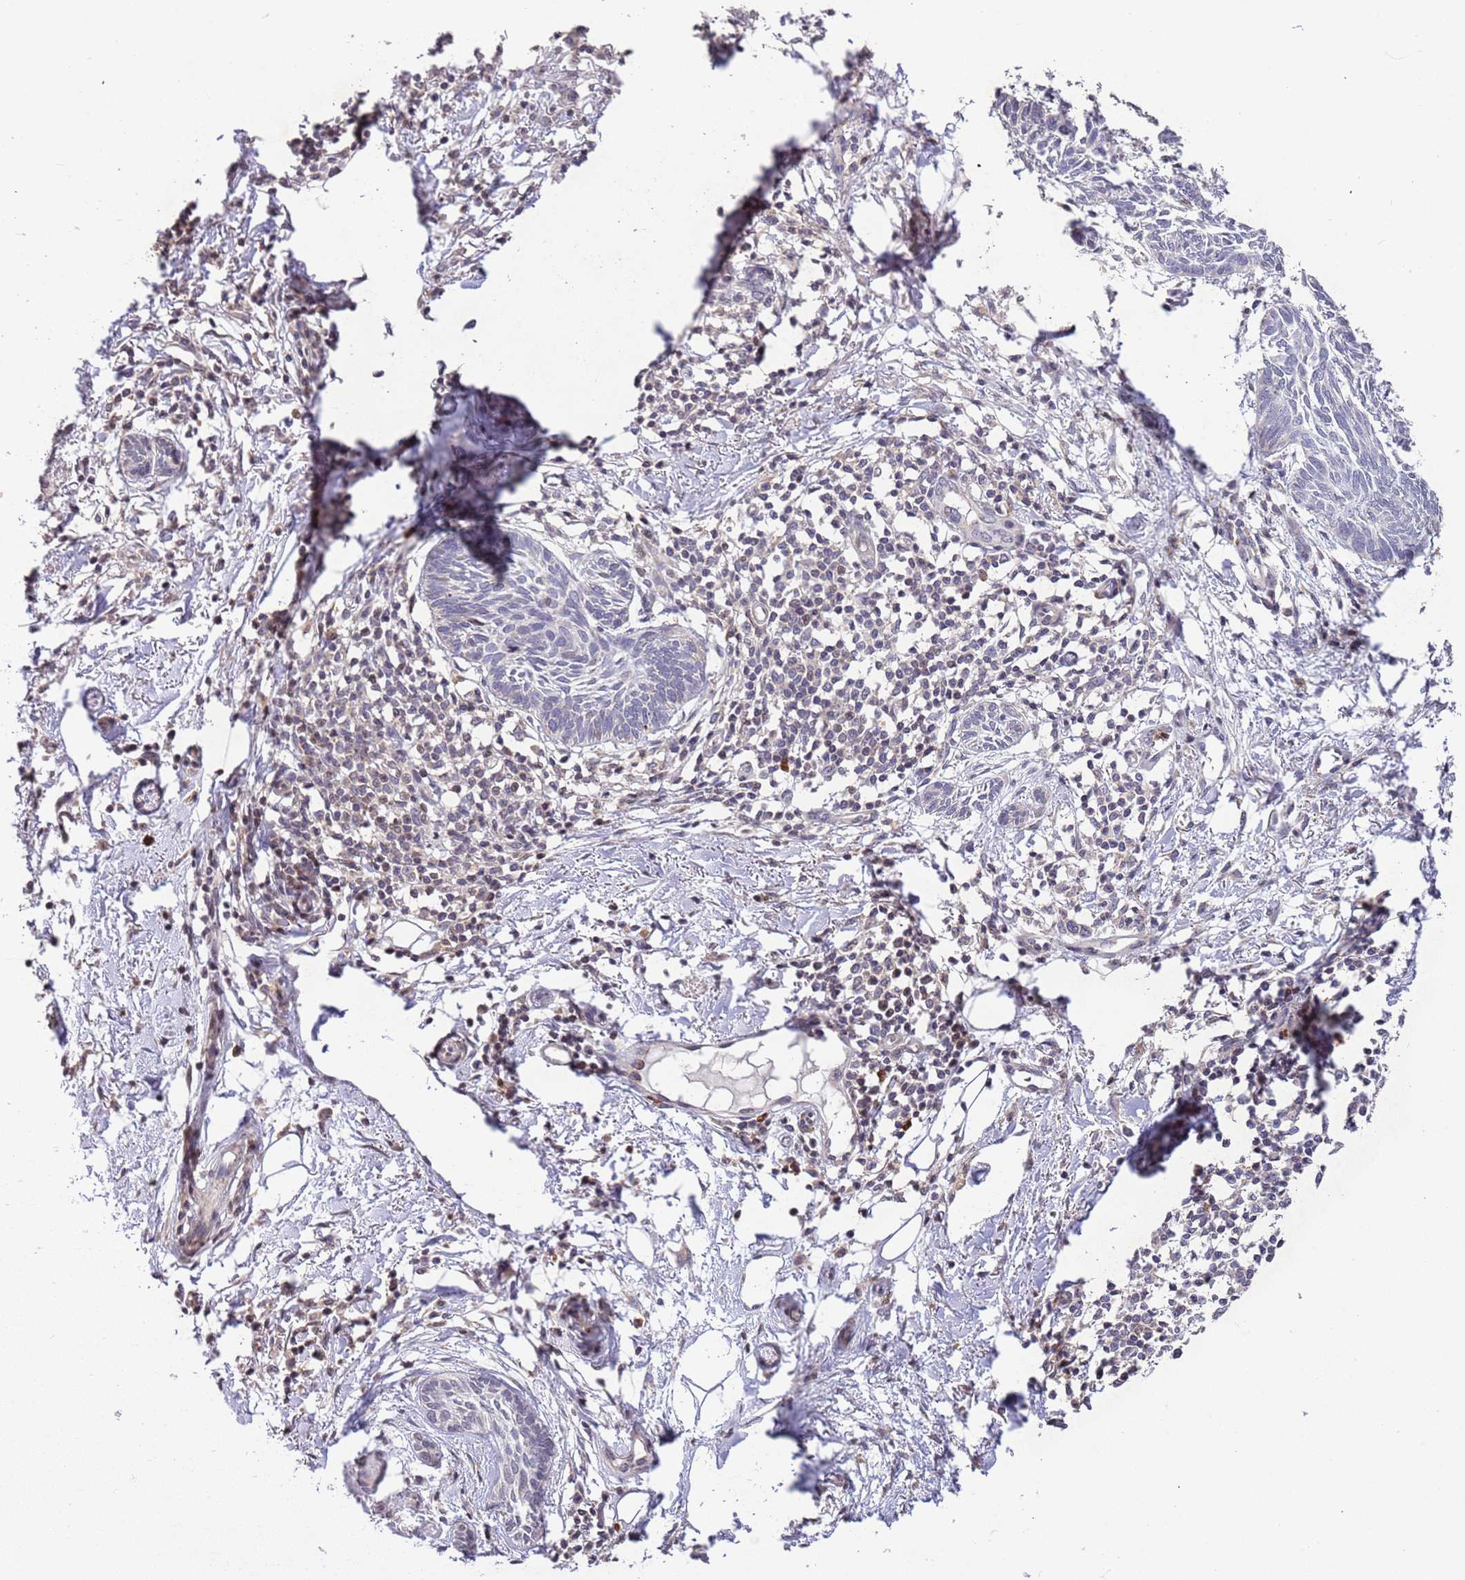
{"staining": {"intensity": "negative", "quantity": "none", "location": "none"}, "tissue": "skin cancer", "cell_type": "Tumor cells", "image_type": "cancer", "snomed": [{"axis": "morphology", "description": "Basal cell carcinoma"}, {"axis": "topography", "description": "Skin"}], "caption": "Human skin basal cell carcinoma stained for a protein using IHC demonstrates no positivity in tumor cells.", "gene": "SLC16A4", "patient": {"sex": "female", "age": 81}}